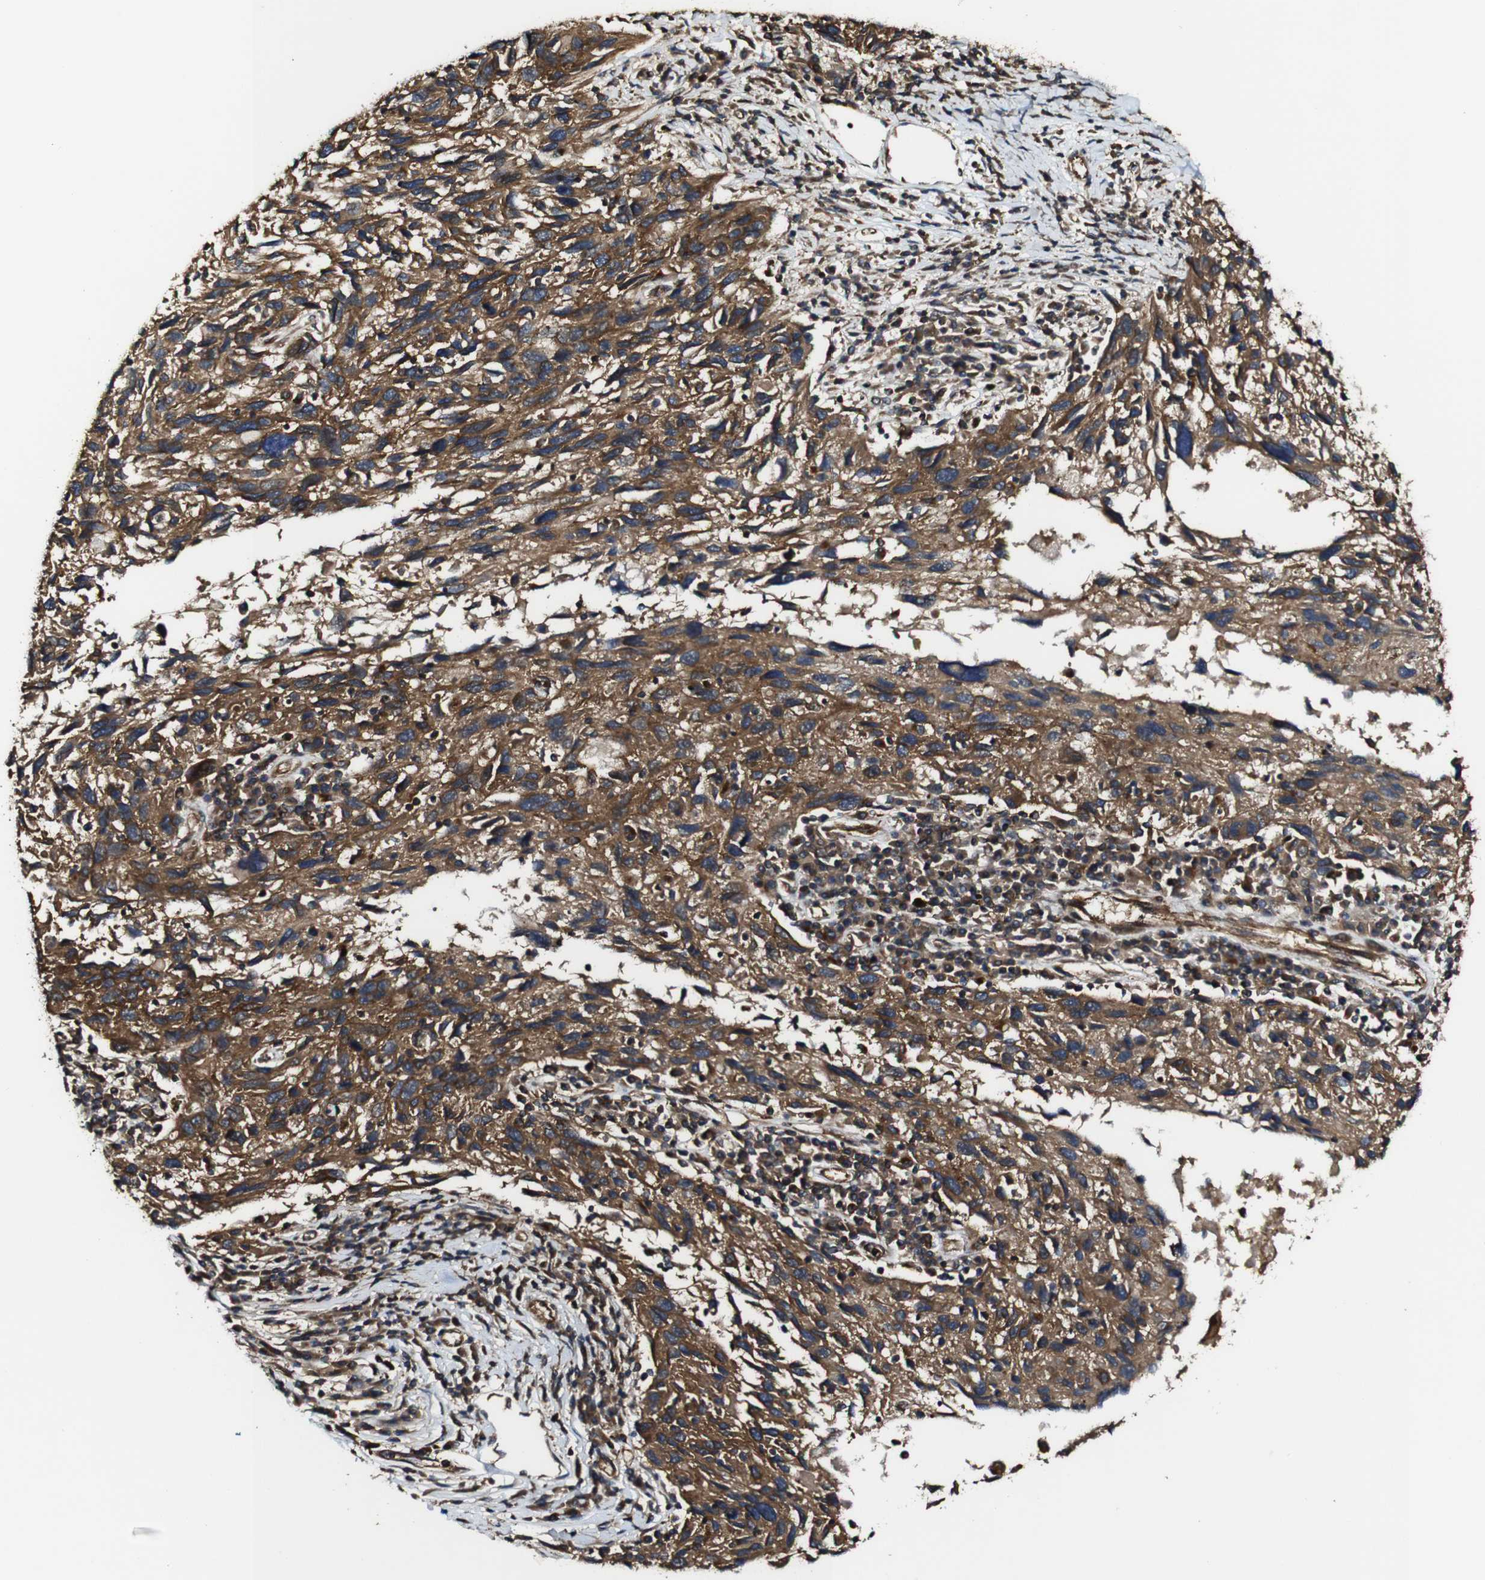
{"staining": {"intensity": "strong", "quantity": ">75%", "location": "cytoplasmic/membranous"}, "tissue": "melanoma", "cell_type": "Tumor cells", "image_type": "cancer", "snomed": [{"axis": "morphology", "description": "Malignant melanoma, NOS"}, {"axis": "topography", "description": "Skin"}], "caption": "Melanoma stained for a protein shows strong cytoplasmic/membranous positivity in tumor cells. The staining was performed using DAB (3,3'-diaminobenzidine), with brown indicating positive protein expression. Nuclei are stained blue with hematoxylin.", "gene": "TNIK", "patient": {"sex": "male", "age": 53}}